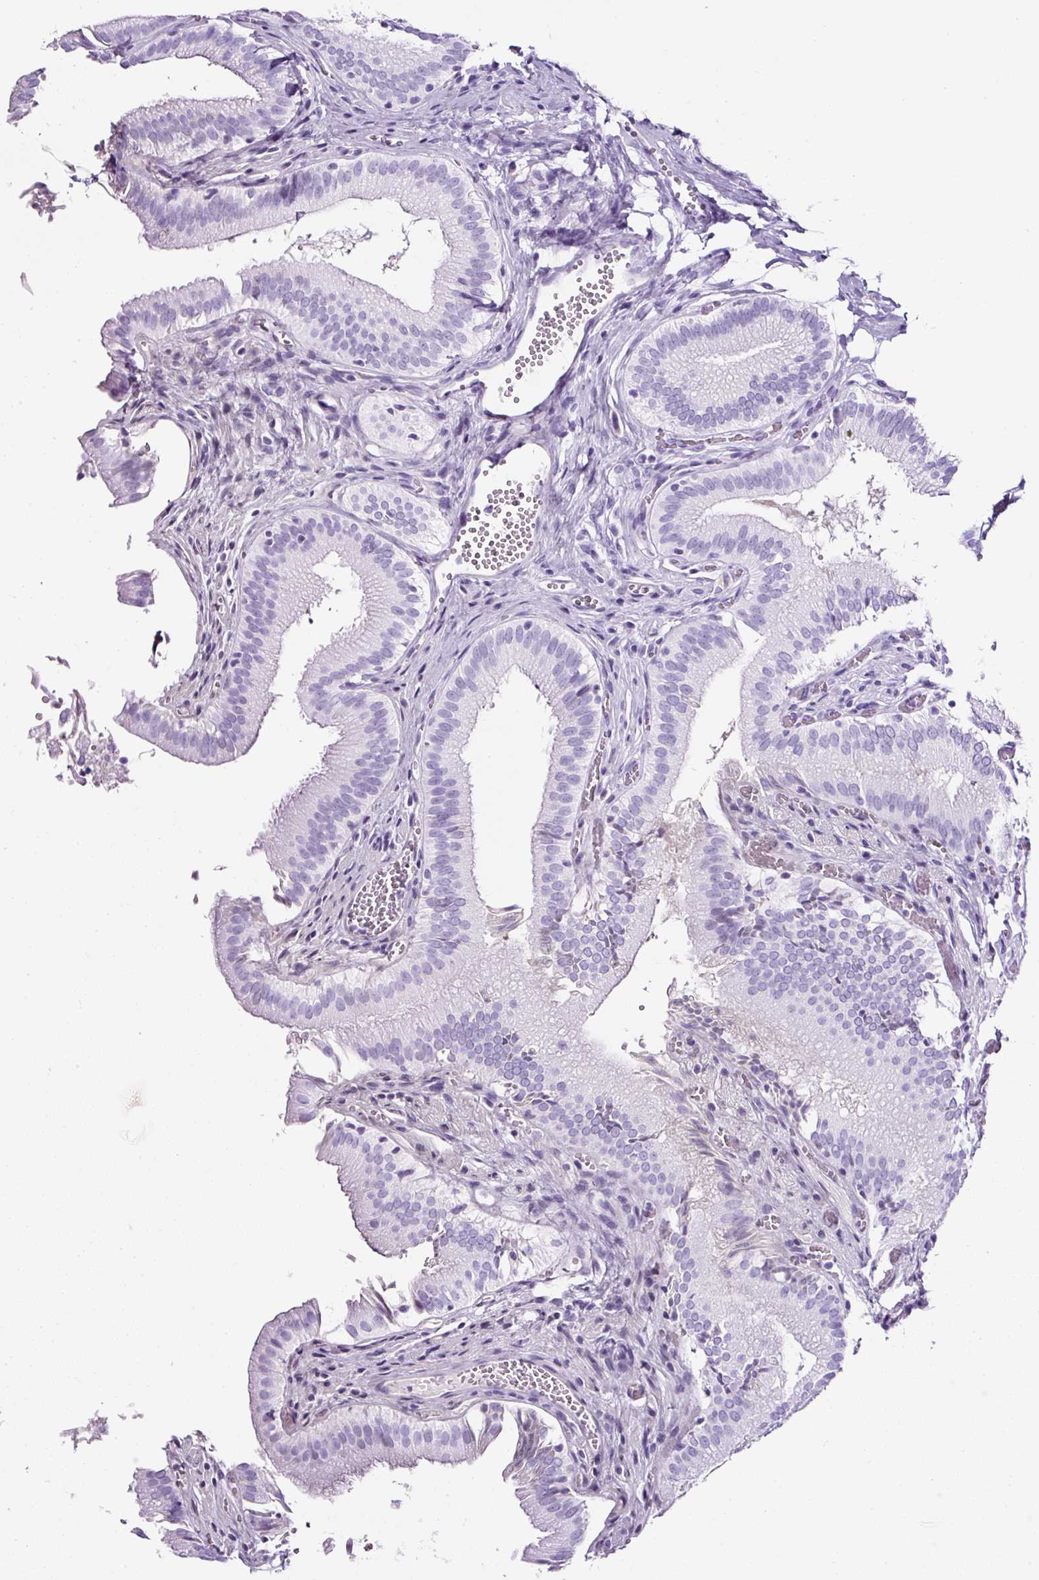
{"staining": {"intensity": "weak", "quantity": "<25%", "location": "cytoplasmic/membranous"}, "tissue": "gallbladder", "cell_type": "Glandular cells", "image_type": "normal", "snomed": [{"axis": "morphology", "description": "Normal tissue, NOS"}, {"axis": "topography", "description": "Gallbladder"}, {"axis": "topography", "description": "Peripheral nerve tissue"}], "caption": "This is an immunohistochemistry micrograph of normal human gallbladder. There is no positivity in glandular cells.", "gene": "TMEM200B", "patient": {"sex": "male", "age": 17}}